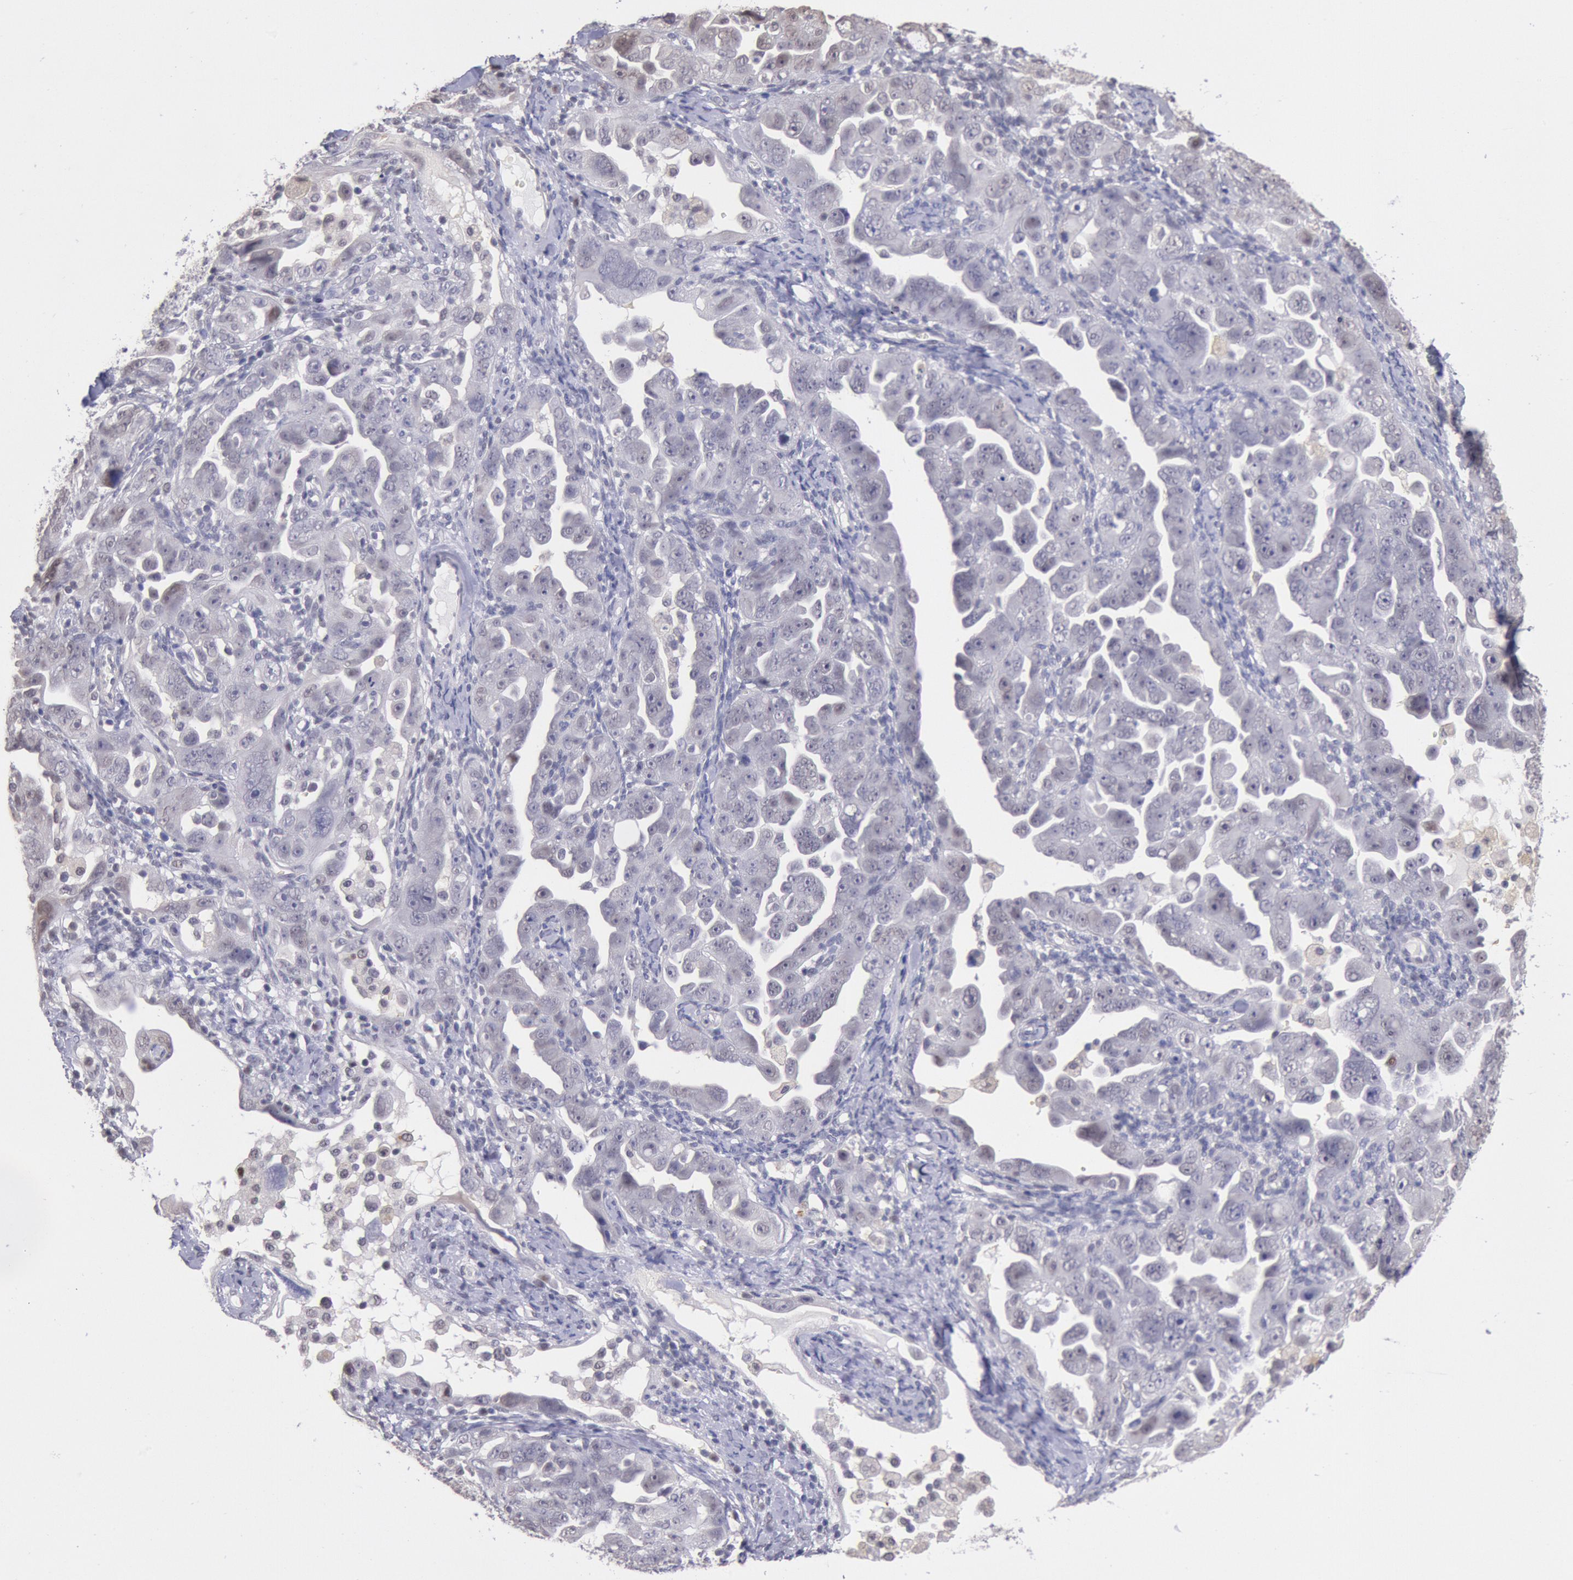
{"staining": {"intensity": "negative", "quantity": "none", "location": "none"}, "tissue": "ovarian cancer", "cell_type": "Tumor cells", "image_type": "cancer", "snomed": [{"axis": "morphology", "description": "Cystadenocarcinoma, serous, NOS"}, {"axis": "topography", "description": "Ovary"}], "caption": "A high-resolution micrograph shows immunohistochemistry staining of ovarian cancer (serous cystadenocarcinoma), which exhibits no significant expression in tumor cells.", "gene": "MYH7", "patient": {"sex": "female", "age": 66}}